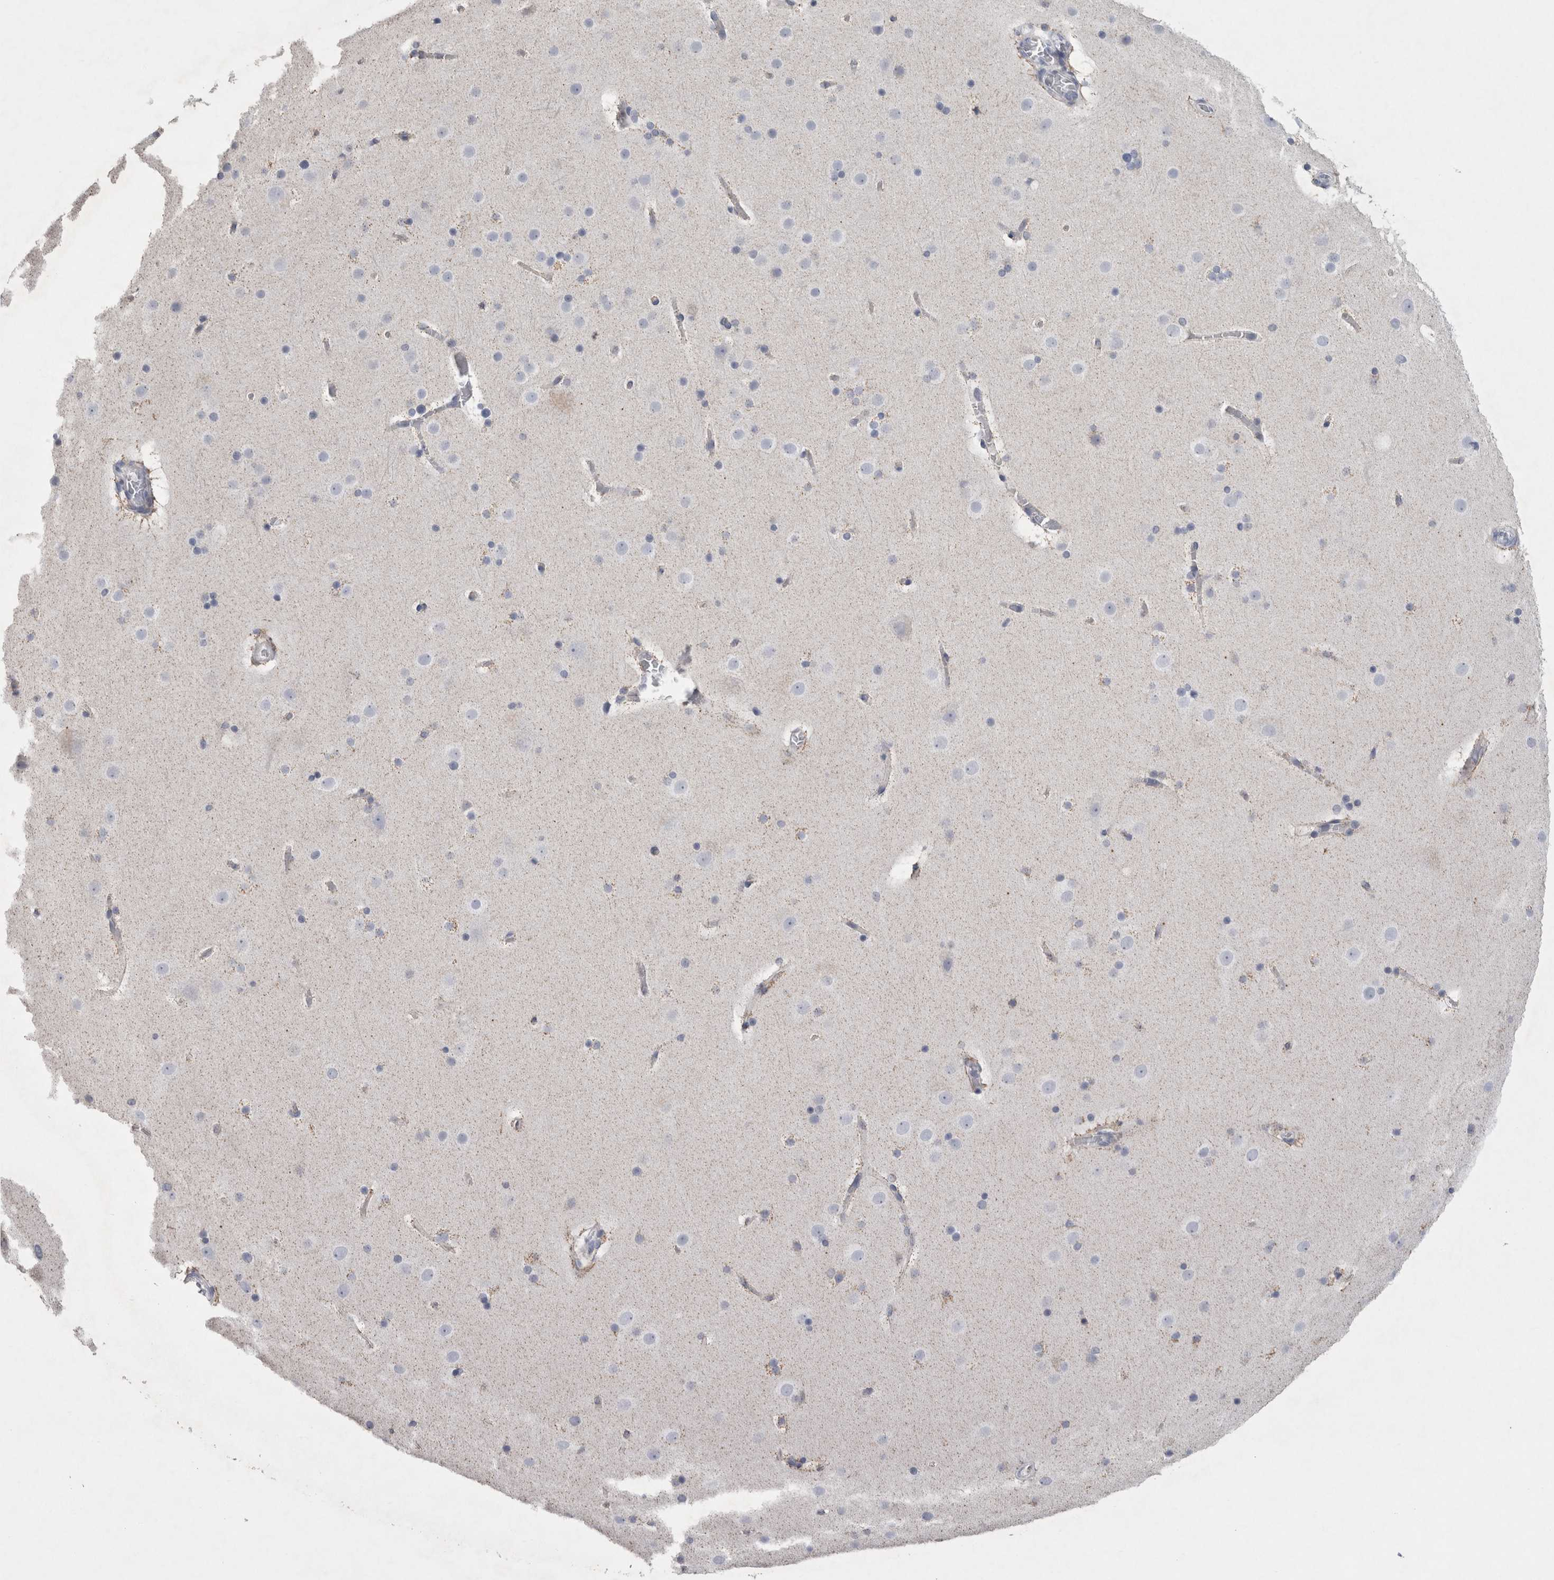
{"staining": {"intensity": "negative", "quantity": "none", "location": "none"}, "tissue": "cerebral cortex", "cell_type": "Endothelial cells", "image_type": "normal", "snomed": [{"axis": "morphology", "description": "Normal tissue, NOS"}, {"axis": "topography", "description": "Cerebral cortex"}], "caption": "Histopathology image shows no significant protein staining in endothelial cells of unremarkable cerebral cortex. Nuclei are stained in blue.", "gene": "AGMAT", "patient": {"sex": "male", "age": 57}}